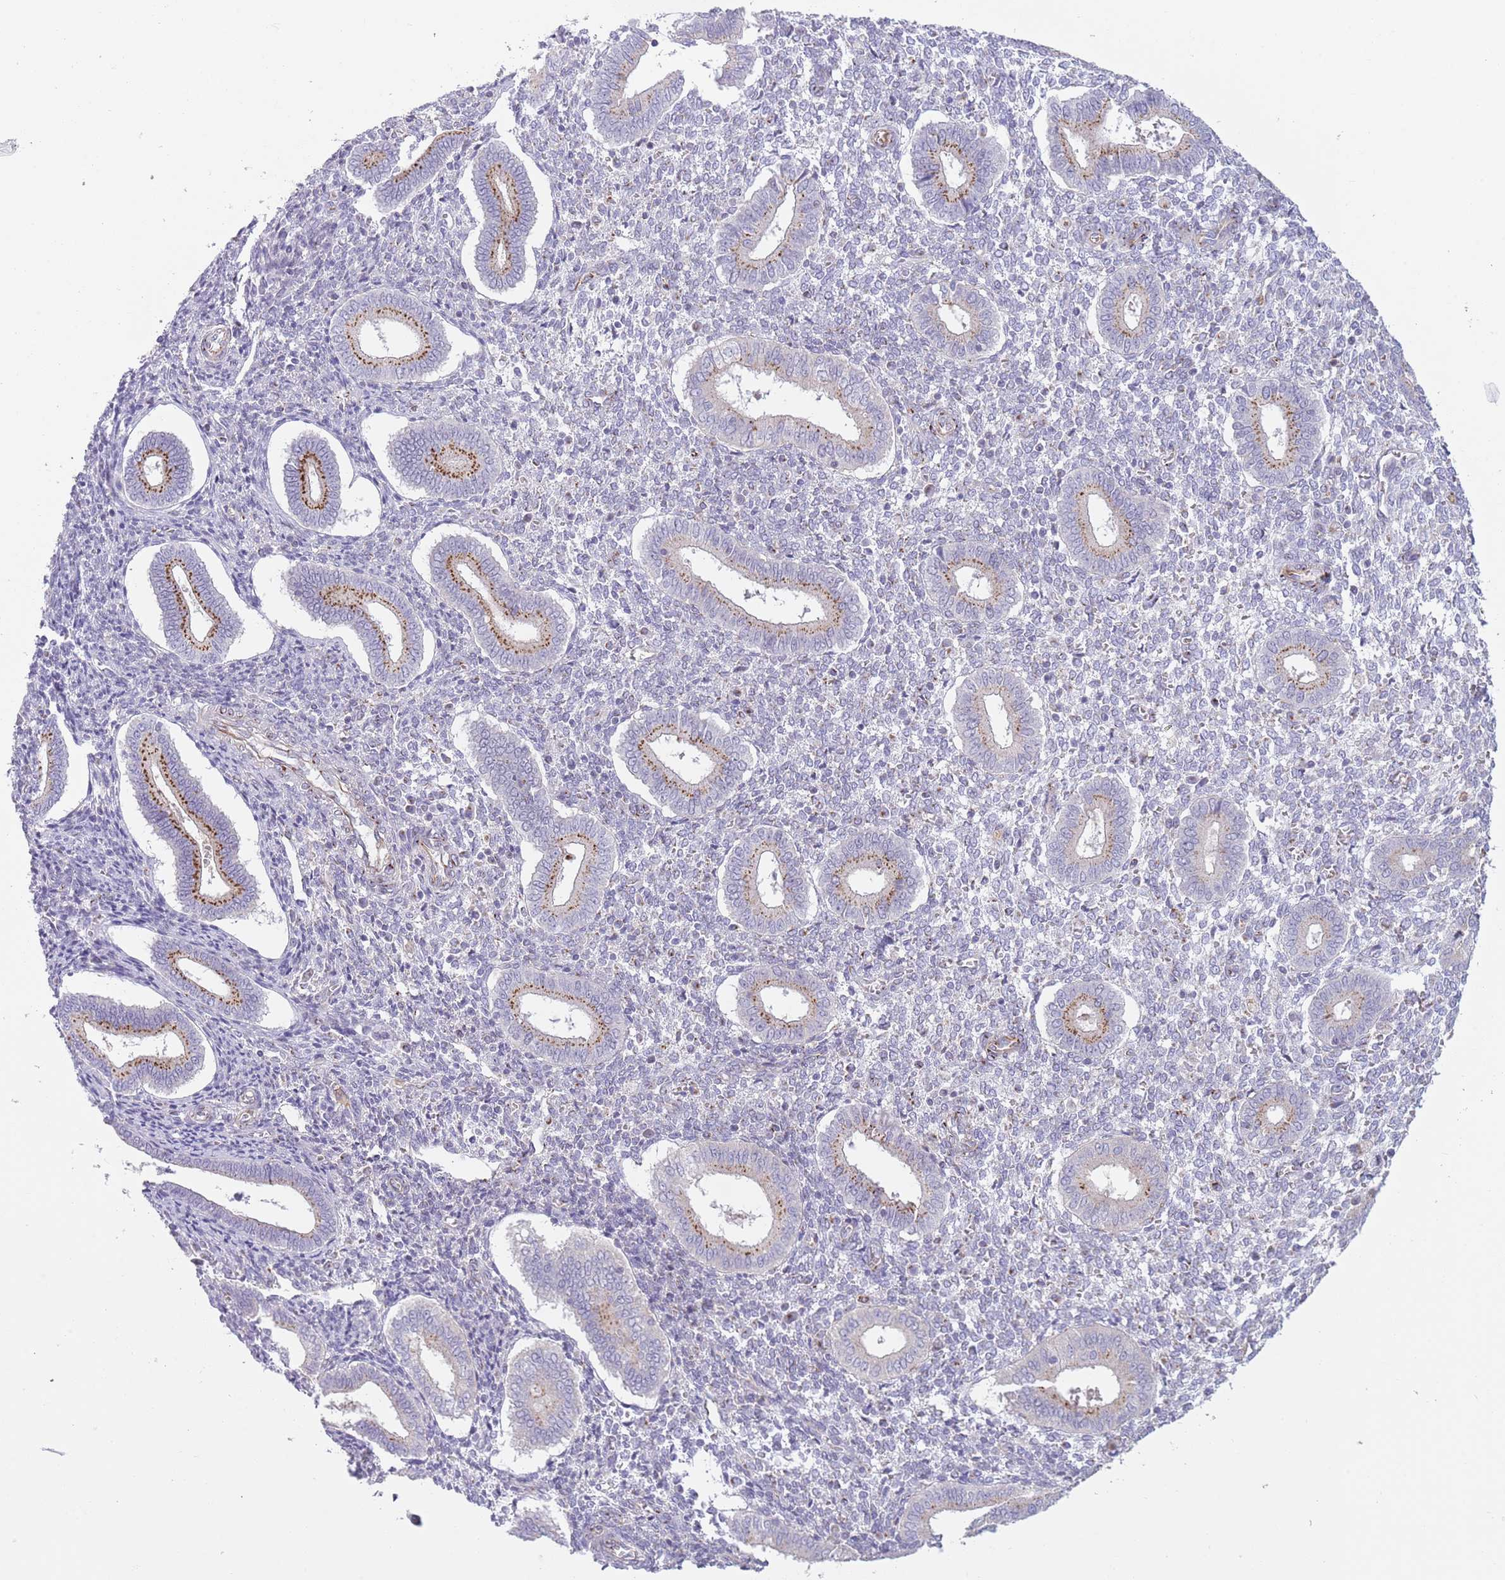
{"staining": {"intensity": "negative", "quantity": "none", "location": "none"}, "tissue": "endometrium", "cell_type": "Cells in endometrial stroma", "image_type": "normal", "snomed": [{"axis": "morphology", "description": "Normal tissue, NOS"}, {"axis": "topography", "description": "Endometrium"}], "caption": "Histopathology image shows no significant protein expression in cells in endometrial stroma of normal endometrium.", "gene": "C20orf96", "patient": {"sex": "female", "age": 44}}